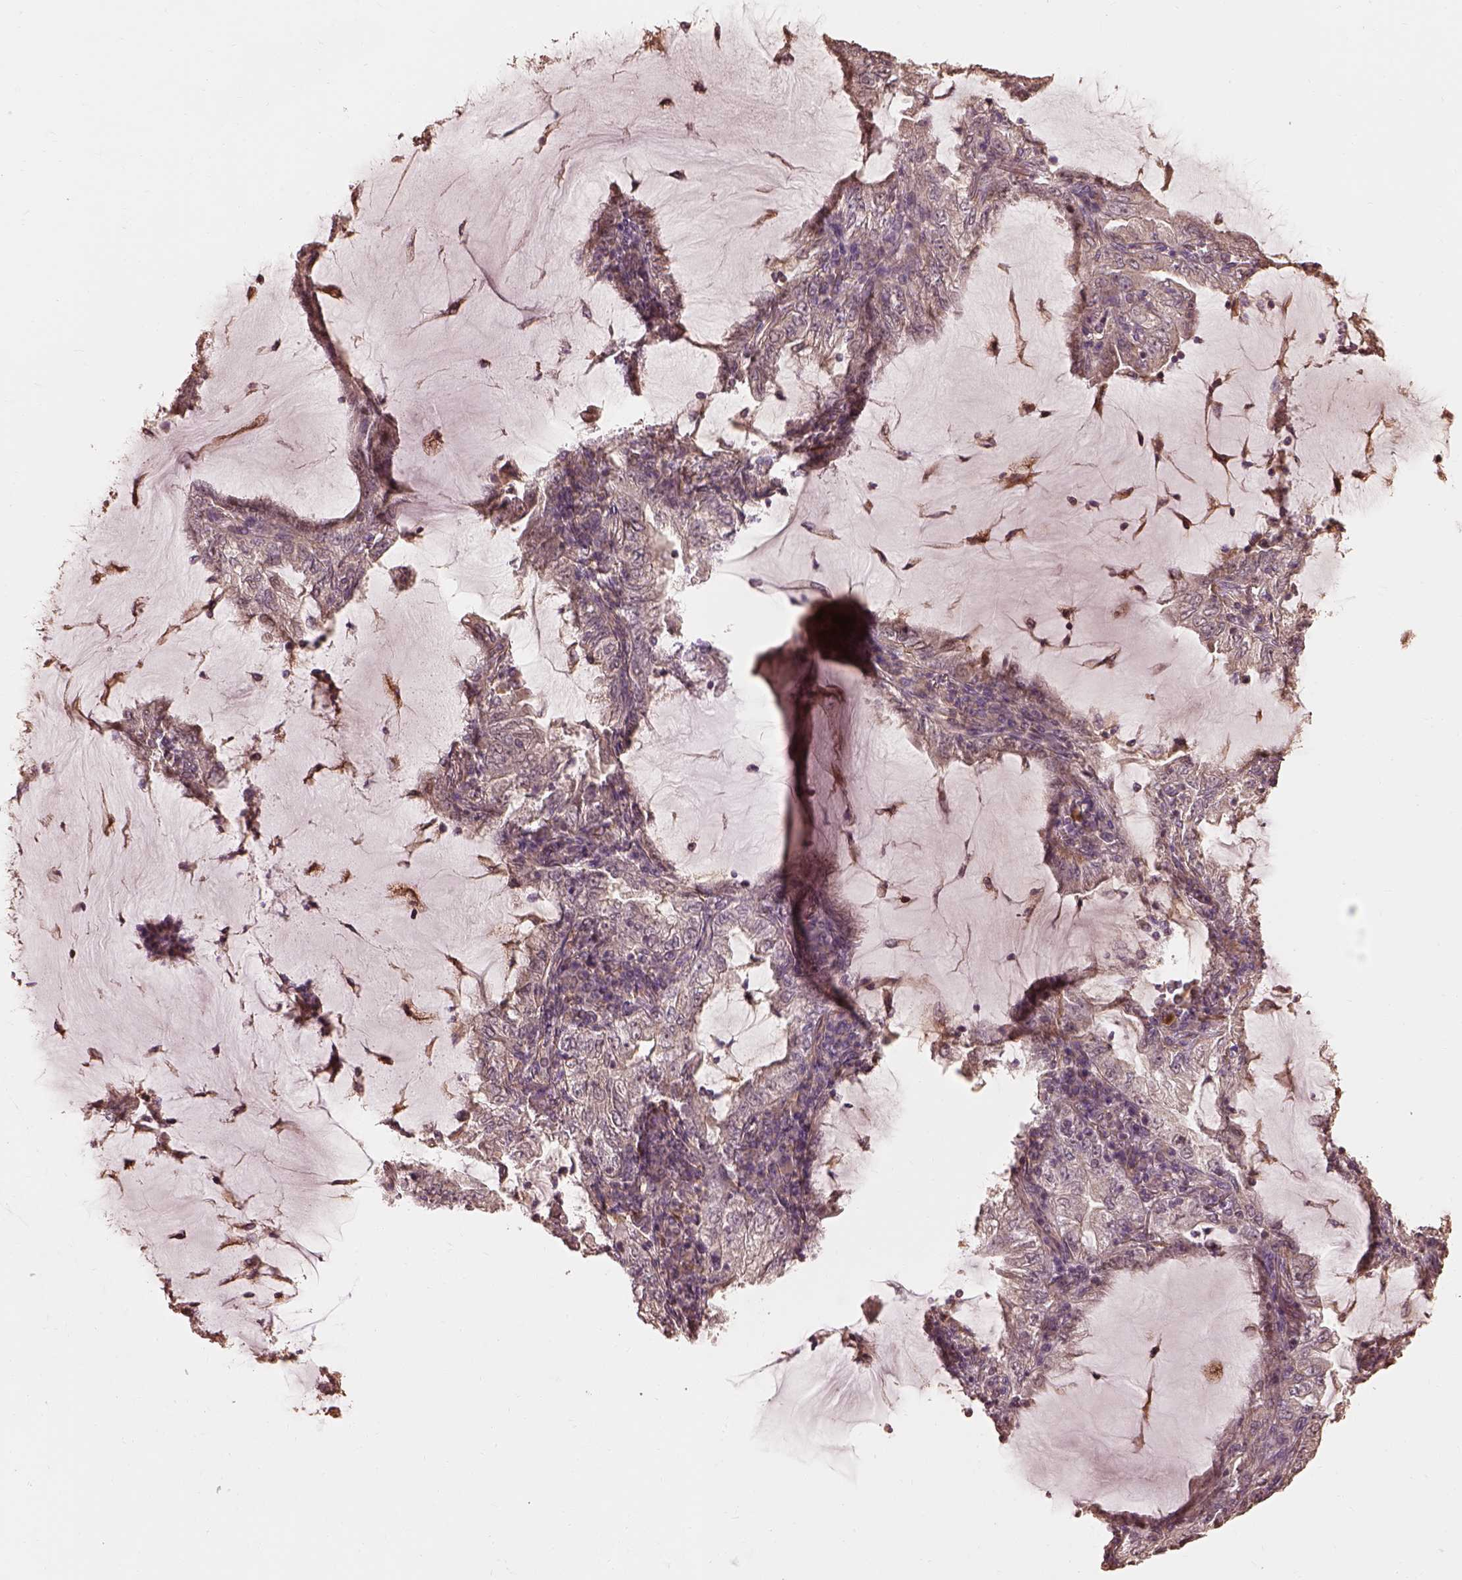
{"staining": {"intensity": "negative", "quantity": "none", "location": "none"}, "tissue": "lung cancer", "cell_type": "Tumor cells", "image_type": "cancer", "snomed": [{"axis": "morphology", "description": "Adenocarcinoma, NOS"}, {"axis": "topography", "description": "Lung"}], "caption": "Immunohistochemistry (IHC) histopathology image of neoplastic tissue: human lung cancer (adenocarcinoma) stained with DAB (3,3'-diaminobenzidine) reveals no significant protein positivity in tumor cells.", "gene": "METTL4", "patient": {"sex": "female", "age": 73}}